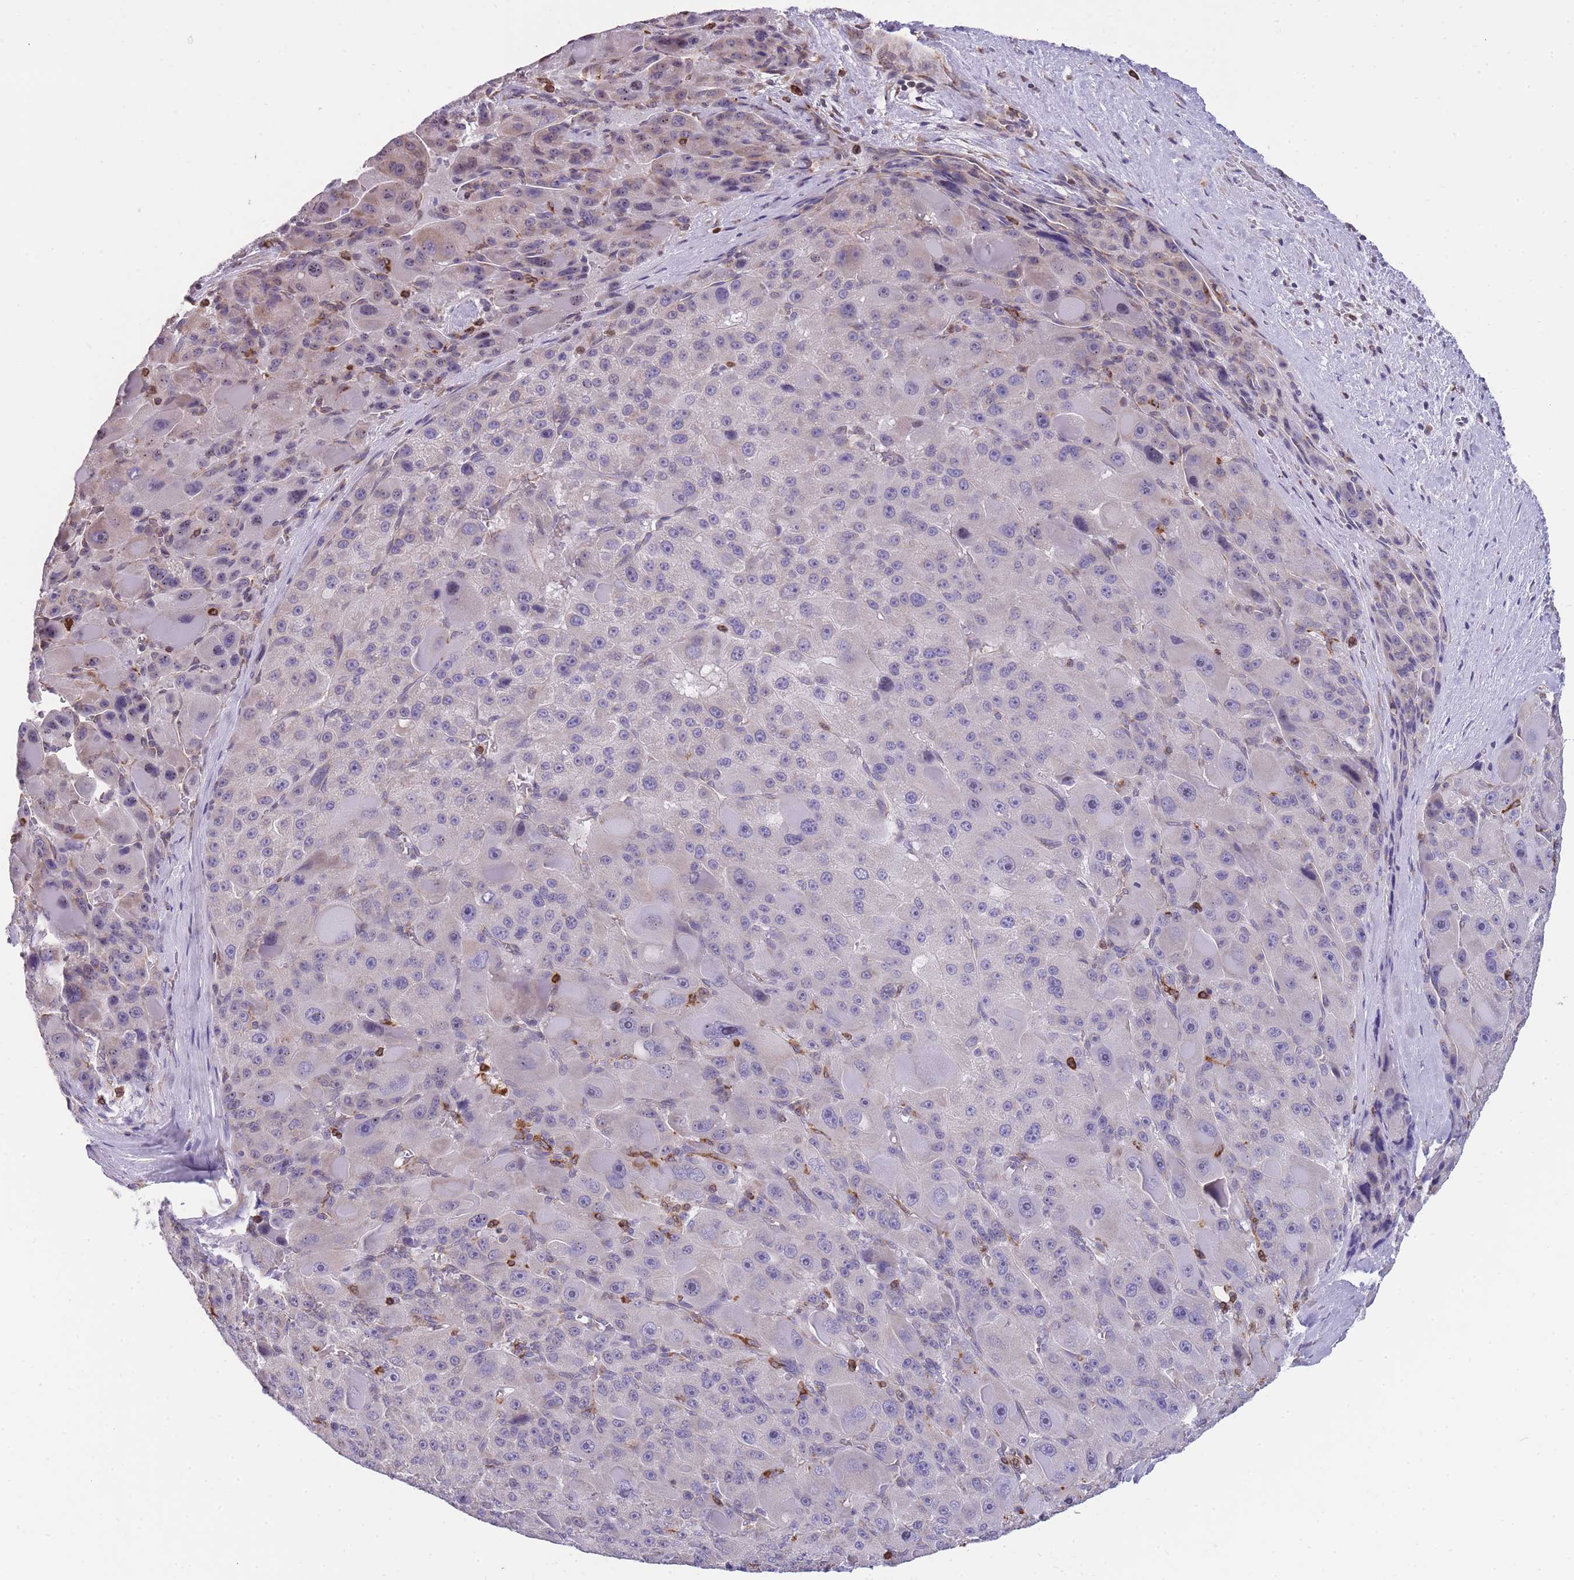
{"staining": {"intensity": "negative", "quantity": "none", "location": "none"}, "tissue": "liver cancer", "cell_type": "Tumor cells", "image_type": "cancer", "snomed": [{"axis": "morphology", "description": "Carcinoma, Hepatocellular, NOS"}, {"axis": "topography", "description": "Liver"}], "caption": "Immunohistochemistry (IHC) of human liver cancer exhibits no expression in tumor cells.", "gene": "ZNF662", "patient": {"sex": "male", "age": 76}}